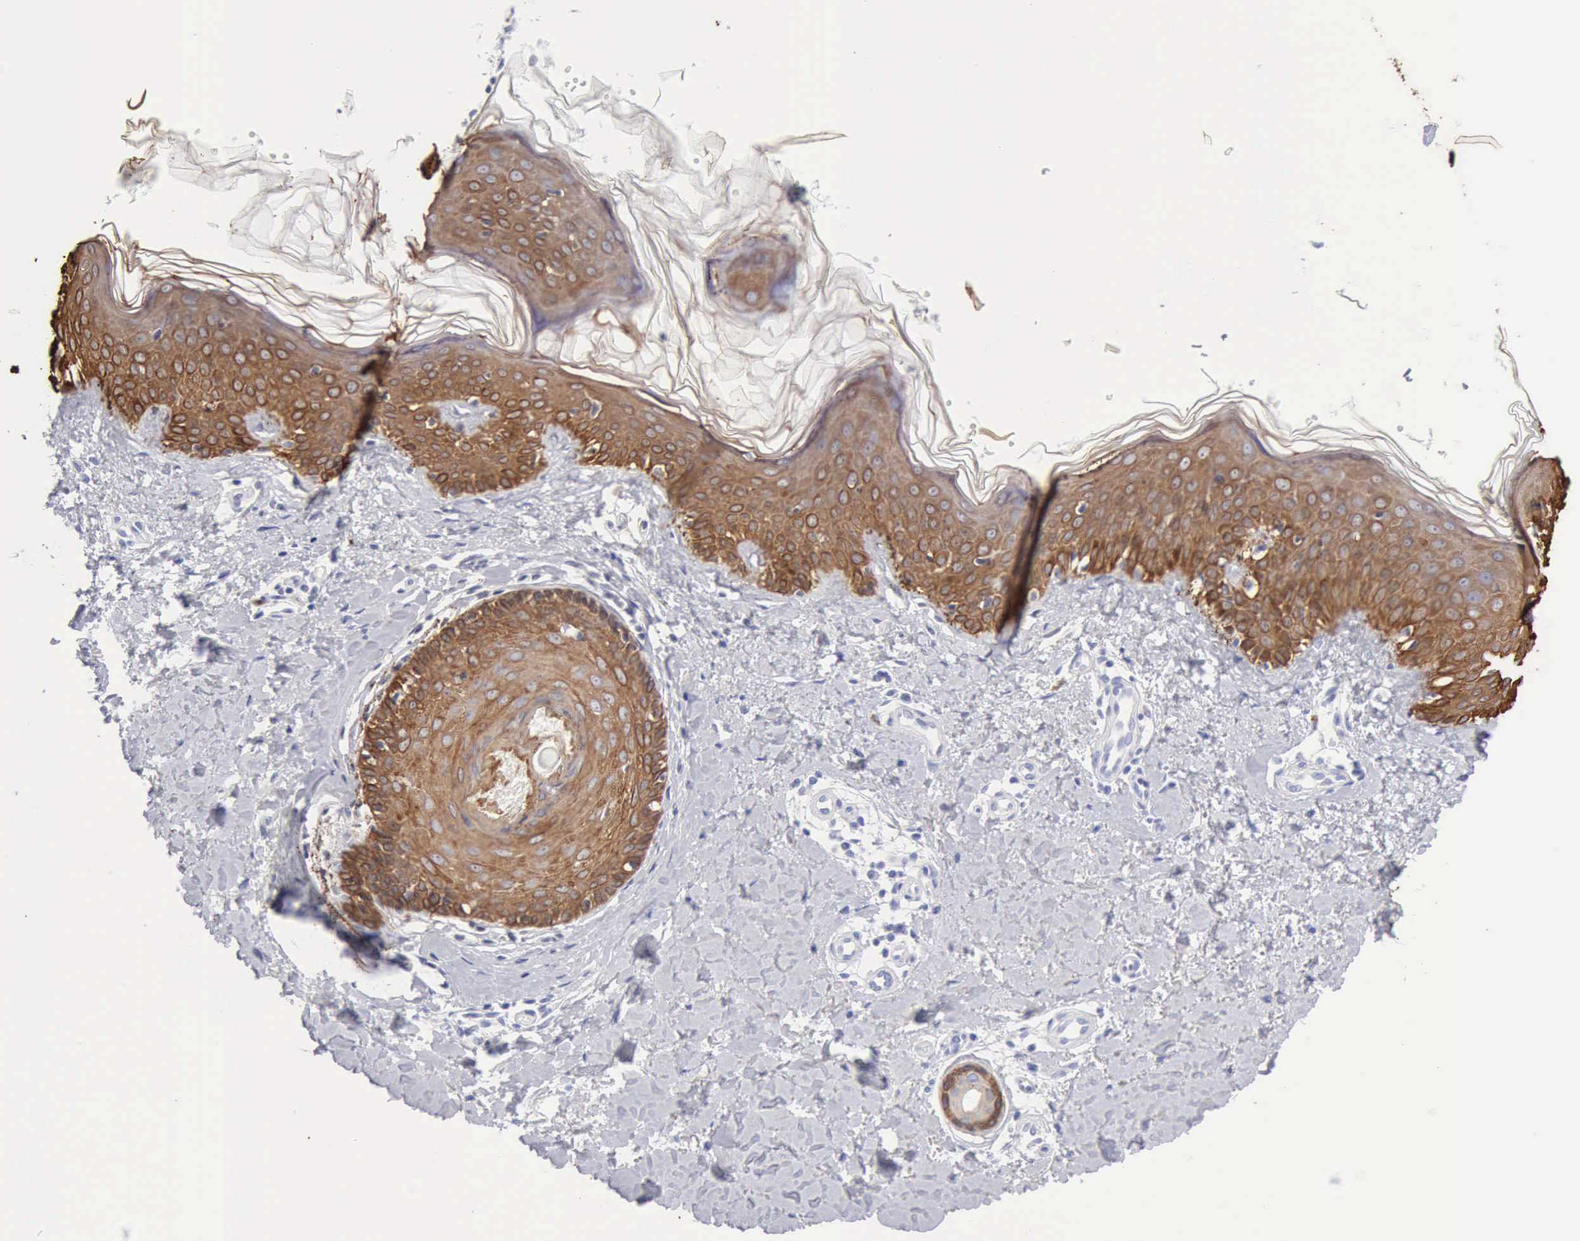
{"staining": {"intensity": "negative", "quantity": "none", "location": "none"}, "tissue": "melanoma", "cell_type": "Tumor cells", "image_type": "cancer", "snomed": [{"axis": "morphology", "description": "Malignant melanoma, NOS"}, {"axis": "topography", "description": "Skin"}], "caption": "This is an IHC histopathology image of melanoma. There is no staining in tumor cells.", "gene": "KRT5", "patient": {"sex": "male", "age": 49}}